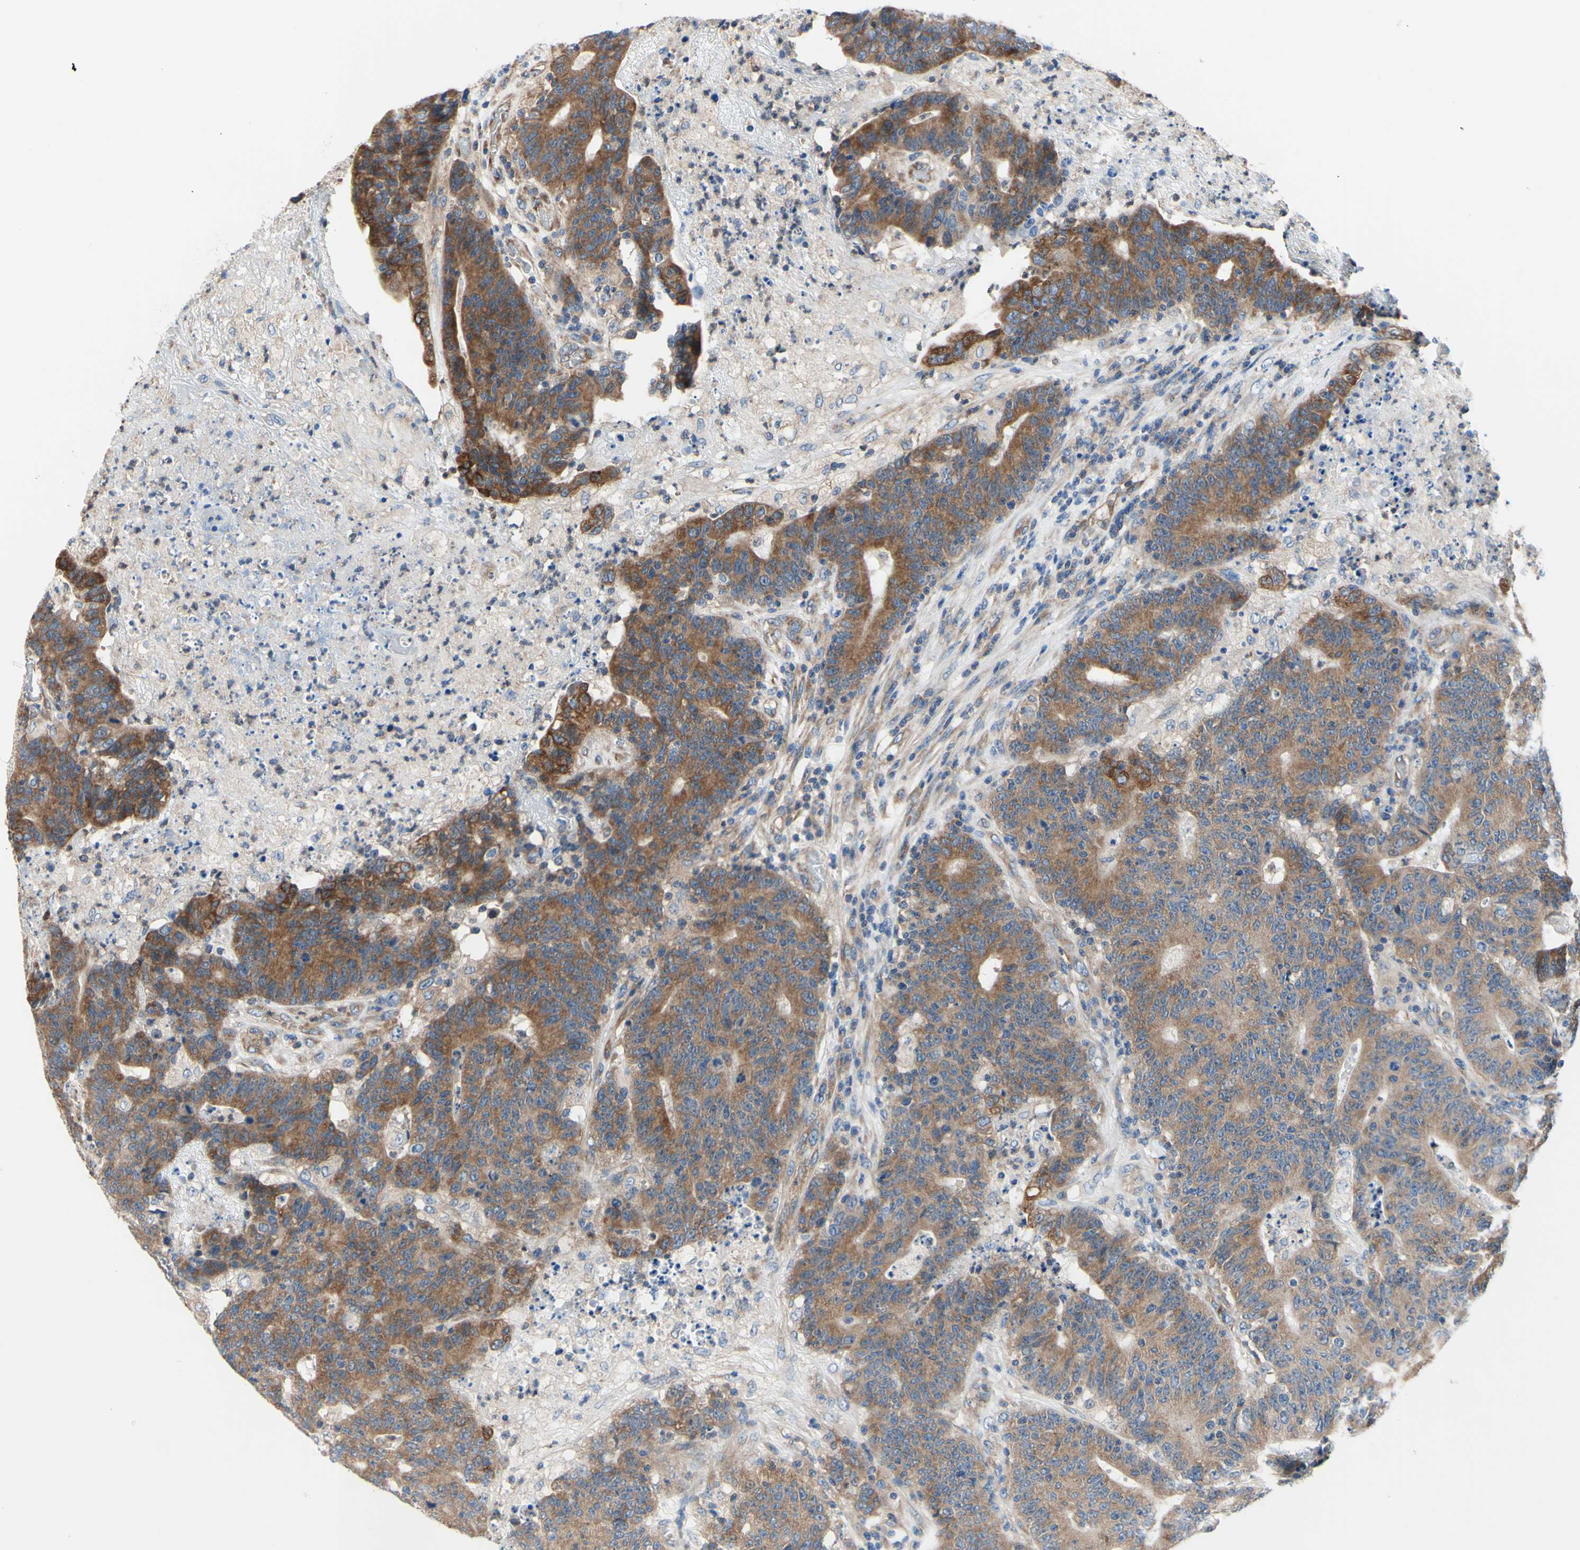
{"staining": {"intensity": "moderate", "quantity": ">75%", "location": "cytoplasmic/membranous"}, "tissue": "colorectal cancer", "cell_type": "Tumor cells", "image_type": "cancer", "snomed": [{"axis": "morphology", "description": "Normal tissue, NOS"}, {"axis": "morphology", "description": "Adenocarcinoma, NOS"}, {"axis": "topography", "description": "Colon"}], "caption": "A brown stain labels moderate cytoplasmic/membranous expression of a protein in human colorectal adenocarcinoma tumor cells.", "gene": "FMR1", "patient": {"sex": "female", "age": 75}}